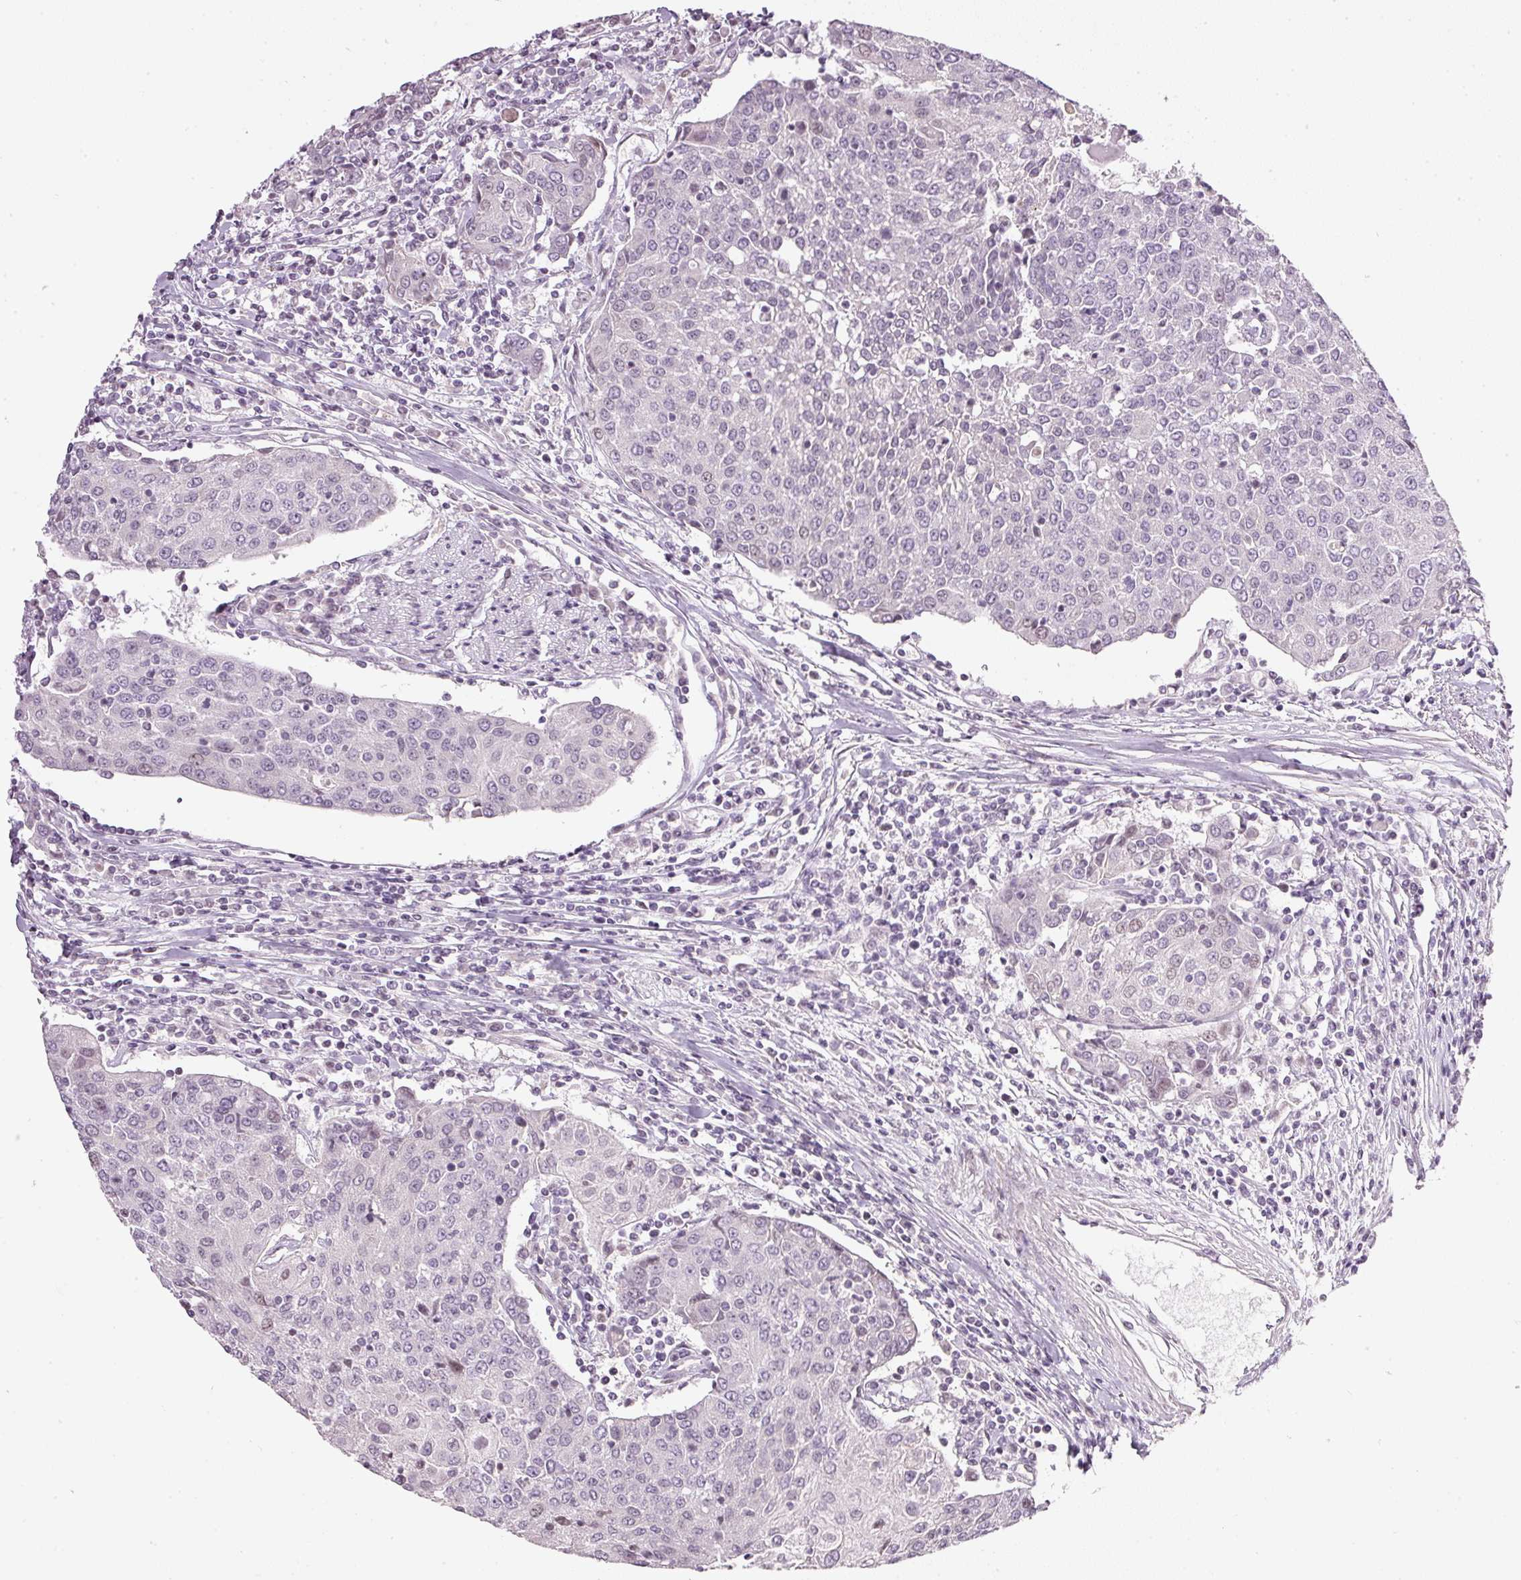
{"staining": {"intensity": "weak", "quantity": "<25%", "location": "nuclear"}, "tissue": "urothelial cancer", "cell_type": "Tumor cells", "image_type": "cancer", "snomed": [{"axis": "morphology", "description": "Urothelial carcinoma, High grade"}, {"axis": "topography", "description": "Urinary bladder"}], "caption": "Urothelial cancer was stained to show a protein in brown. There is no significant expression in tumor cells.", "gene": "NRDE2", "patient": {"sex": "female", "age": 85}}